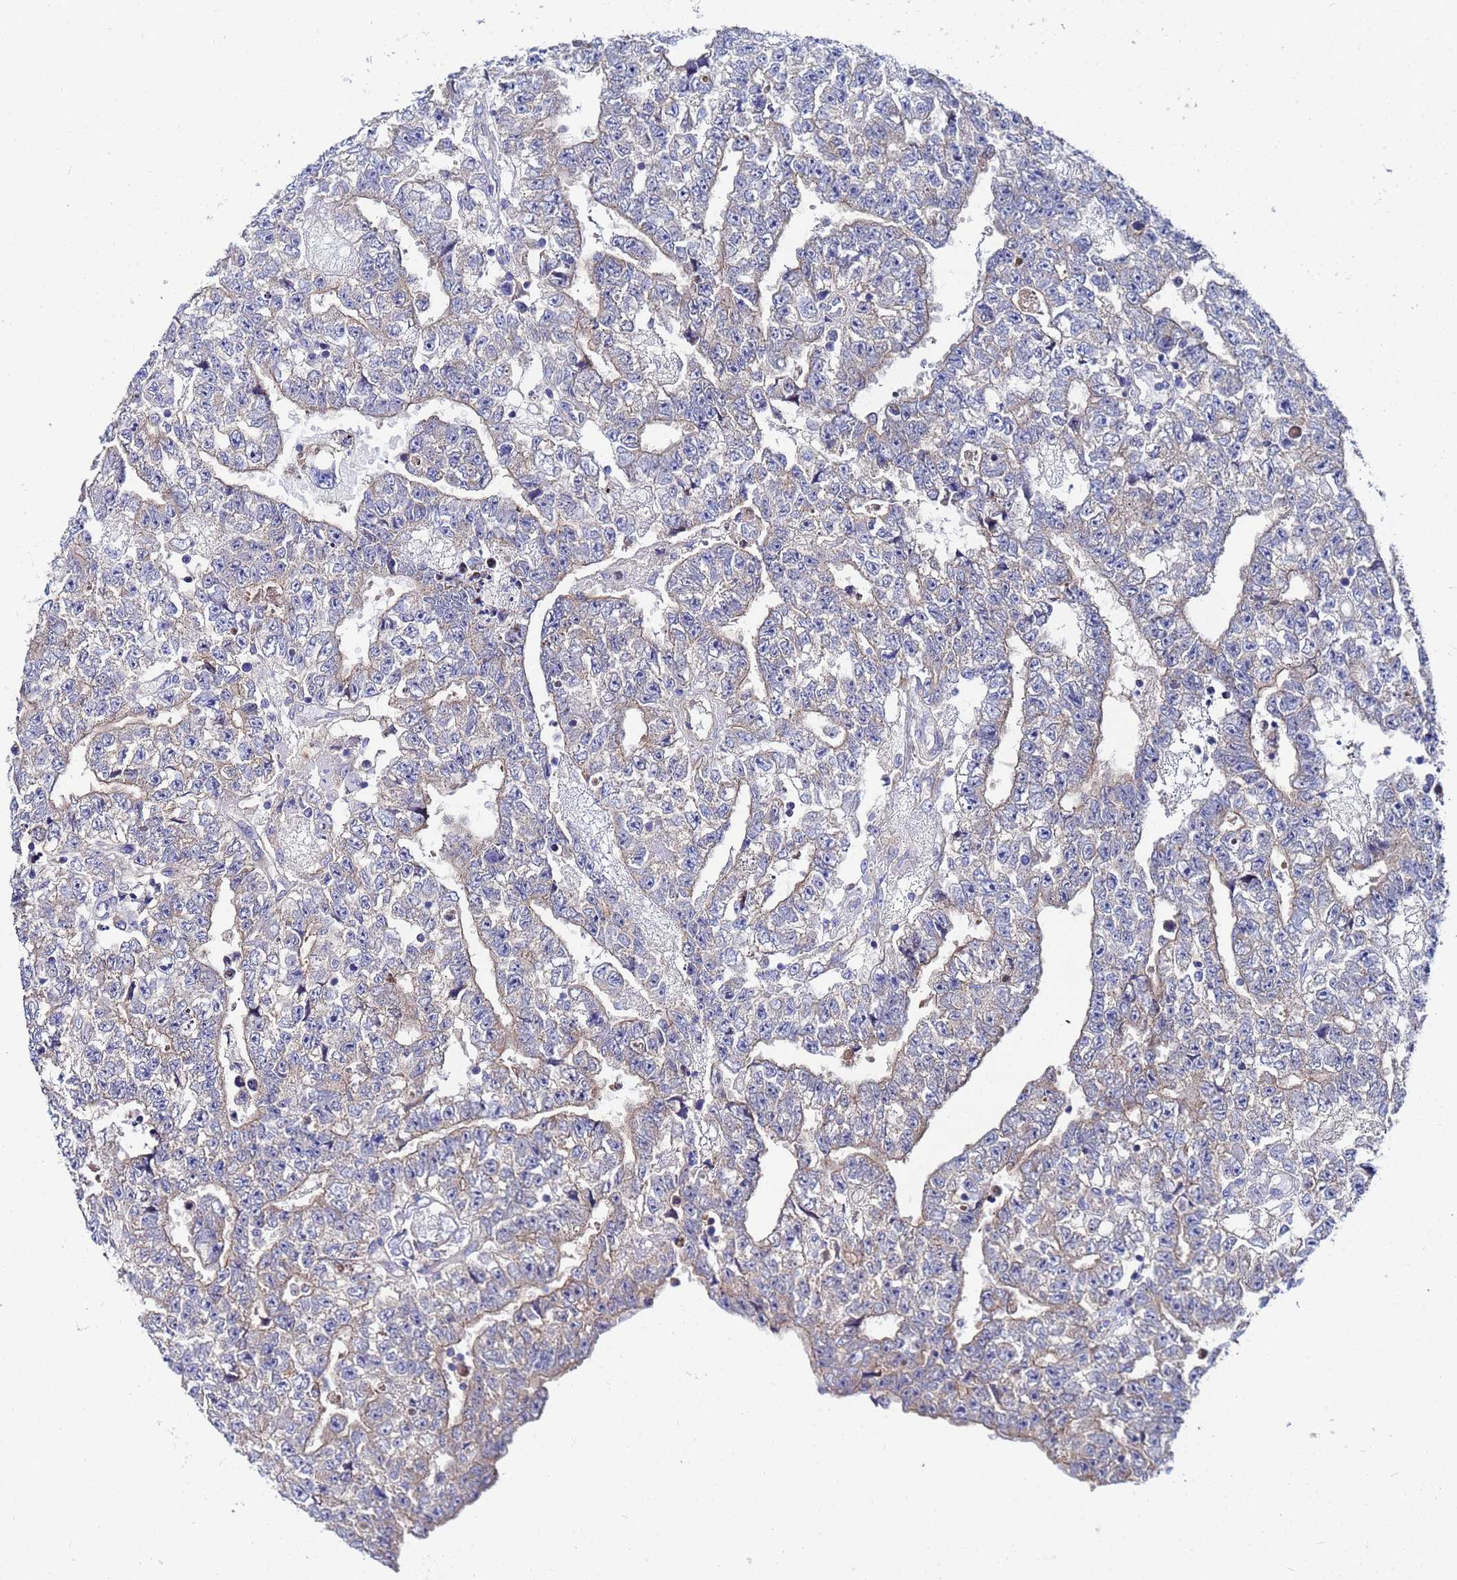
{"staining": {"intensity": "weak", "quantity": "25%-75%", "location": "cytoplasmic/membranous"}, "tissue": "testis cancer", "cell_type": "Tumor cells", "image_type": "cancer", "snomed": [{"axis": "morphology", "description": "Carcinoma, Embryonal, NOS"}, {"axis": "topography", "description": "Testis"}], "caption": "Protein expression analysis of human testis cancer (embryonal carcinoma) reveals weak cytoplasmic/membranous positivity in about 25%-75% of tumor cells. The staining is performed using DAB brown chromogen to label protein expression. The nuclei are counter-stained blue using hematoxylin.", "gene": "FAHD2A", "patient": {"sex": "male", "age": 25}}